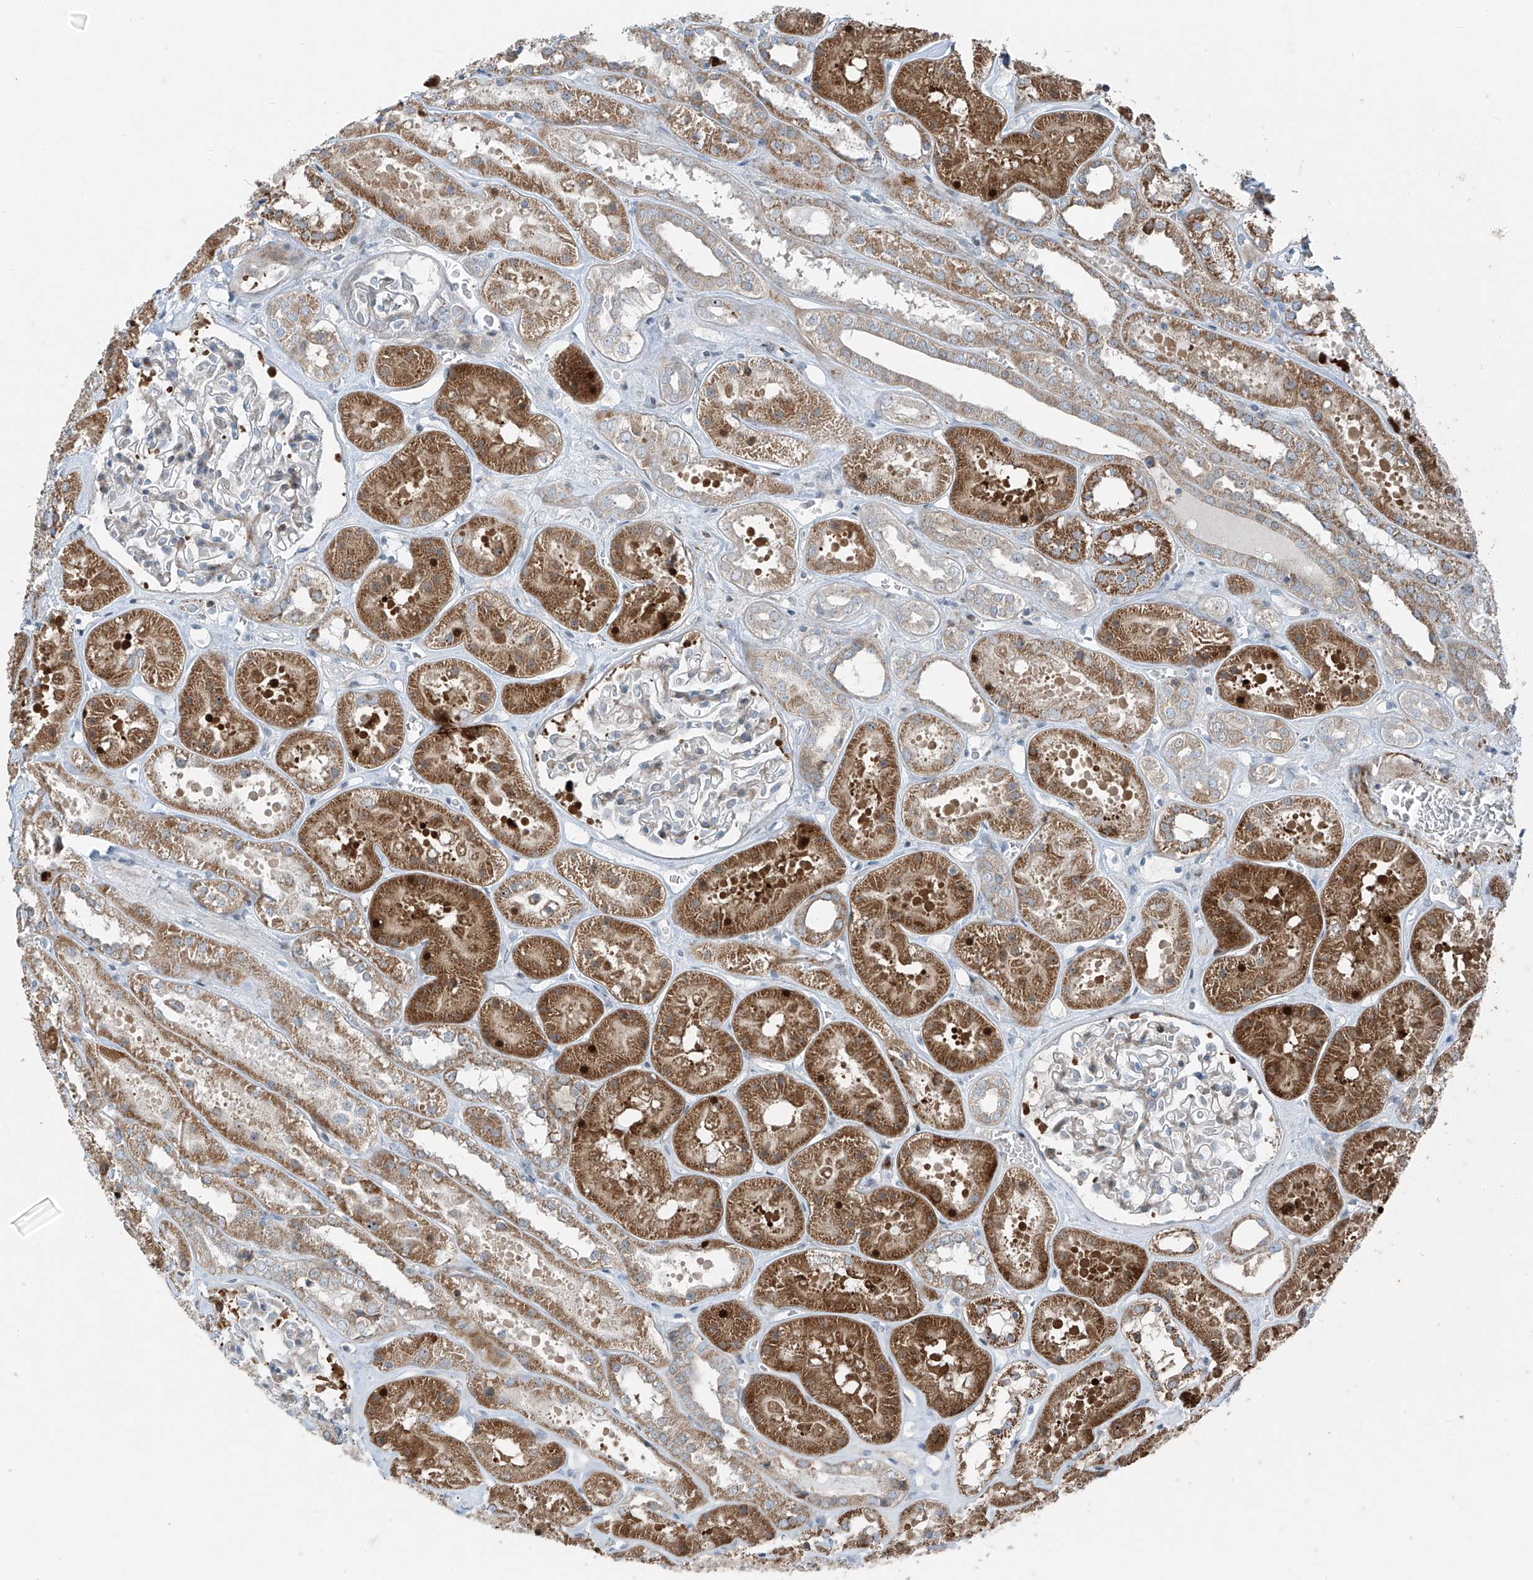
{"staining": {"intensity": "moderate", "quantity": "<25%", "location": "nuclear"}, "tissue": "kidney", "cell_type": "Cells in glomeruli", "image_type": "normal", "snomed": [{"axis": "morphology", "description": "Normal tissue, NOS"}, {"axis": "topography", "description": "Kidney"}], "caption": "An image of kidney stained for a protein demonstrates moderate nuclear brown staining in cells in glomeruli. The protein of interest is stained brown, and the nuclei are stained in blue (DAB (3,3'-diaminobenzidine) IHC with brightfield microscopy, high magnification).", "gene": "PPCS", "patient": {"sex": "female", "age": 41}}